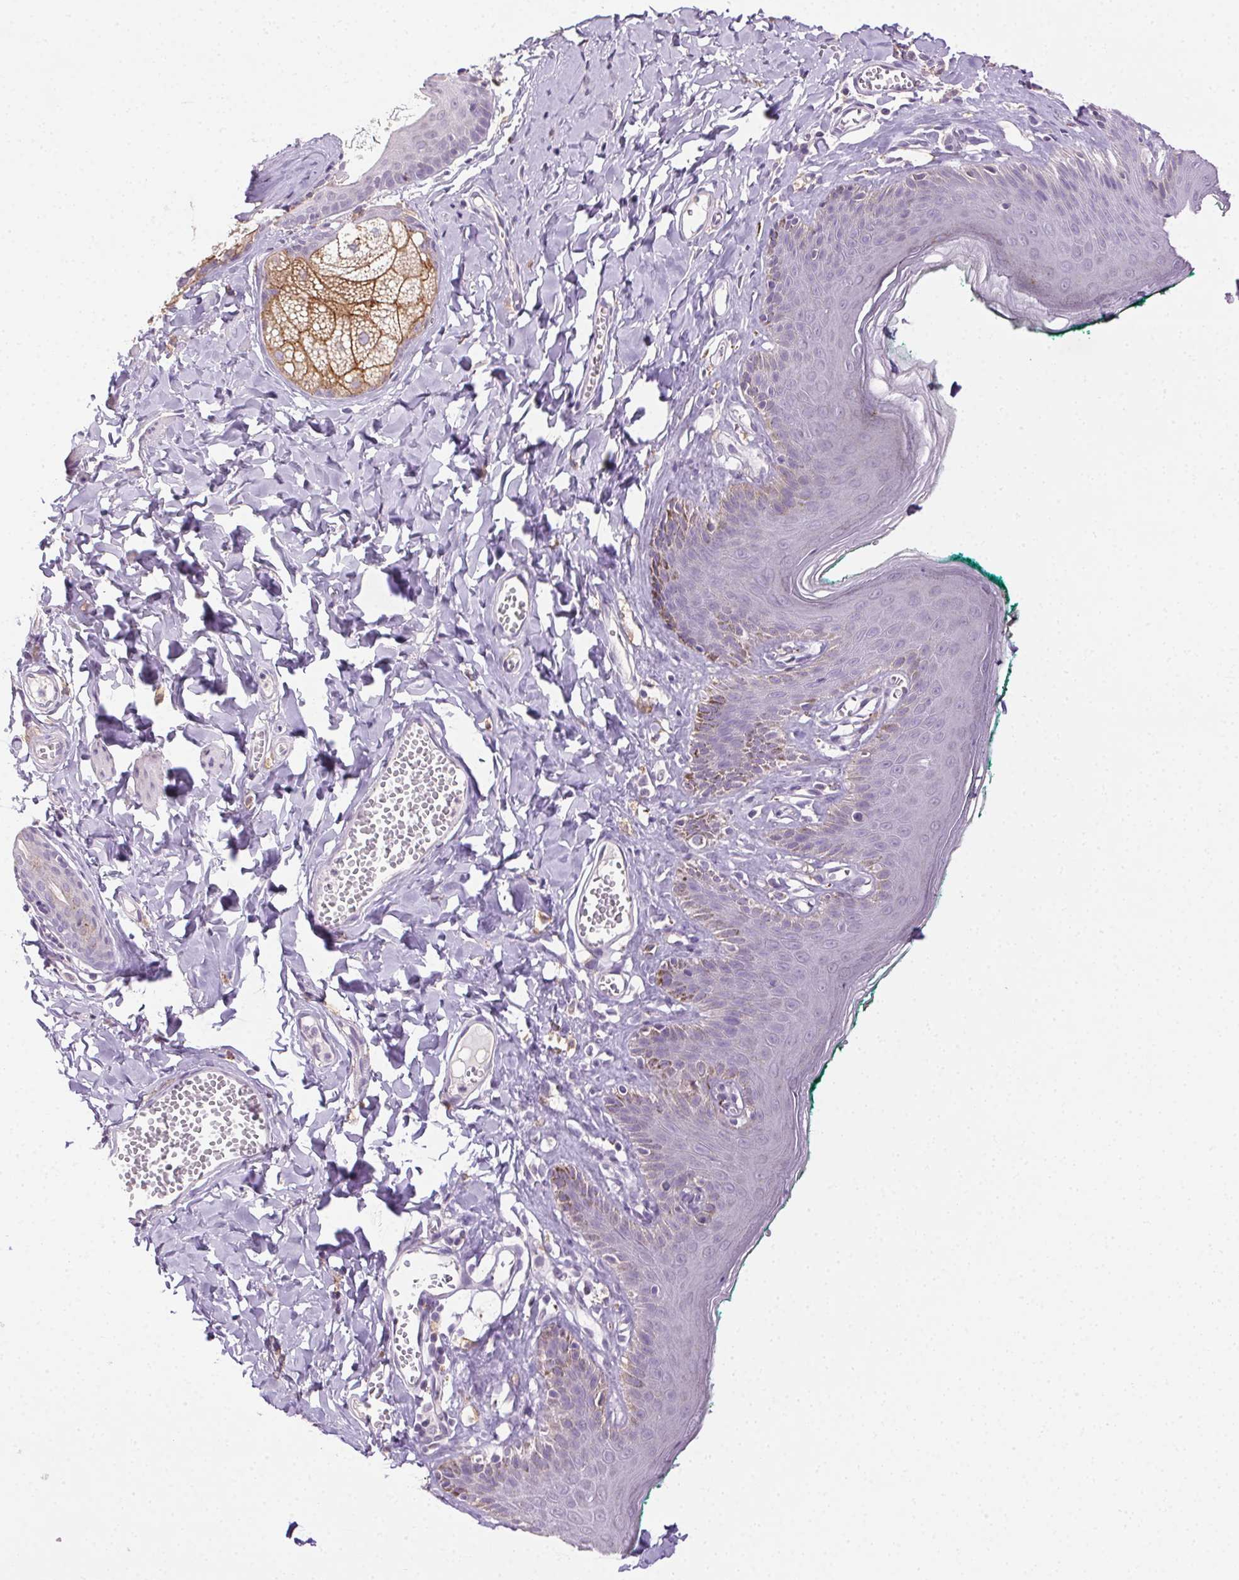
{"staining": {"intensity": "negative", "quantity": "none", "location": "none"}, "tissue": "skin", "cell_type": "Epidermal cells", "image_type": "normal", "snomed": [{"axis": "morphology", "description": "Normal tissue, NOS"}, {"axis": "topography", "description": "Vulva"}, {"axis": "topography", "description": "Peripheral nerve tissue"}], "caption": "This is a image of immunohistochemistry (IHC) staining of unremarkable skin, which shows no expression in epidermal cells.", "gene": "AKAP5", "patient": {"sex": "female", "age": 66}}